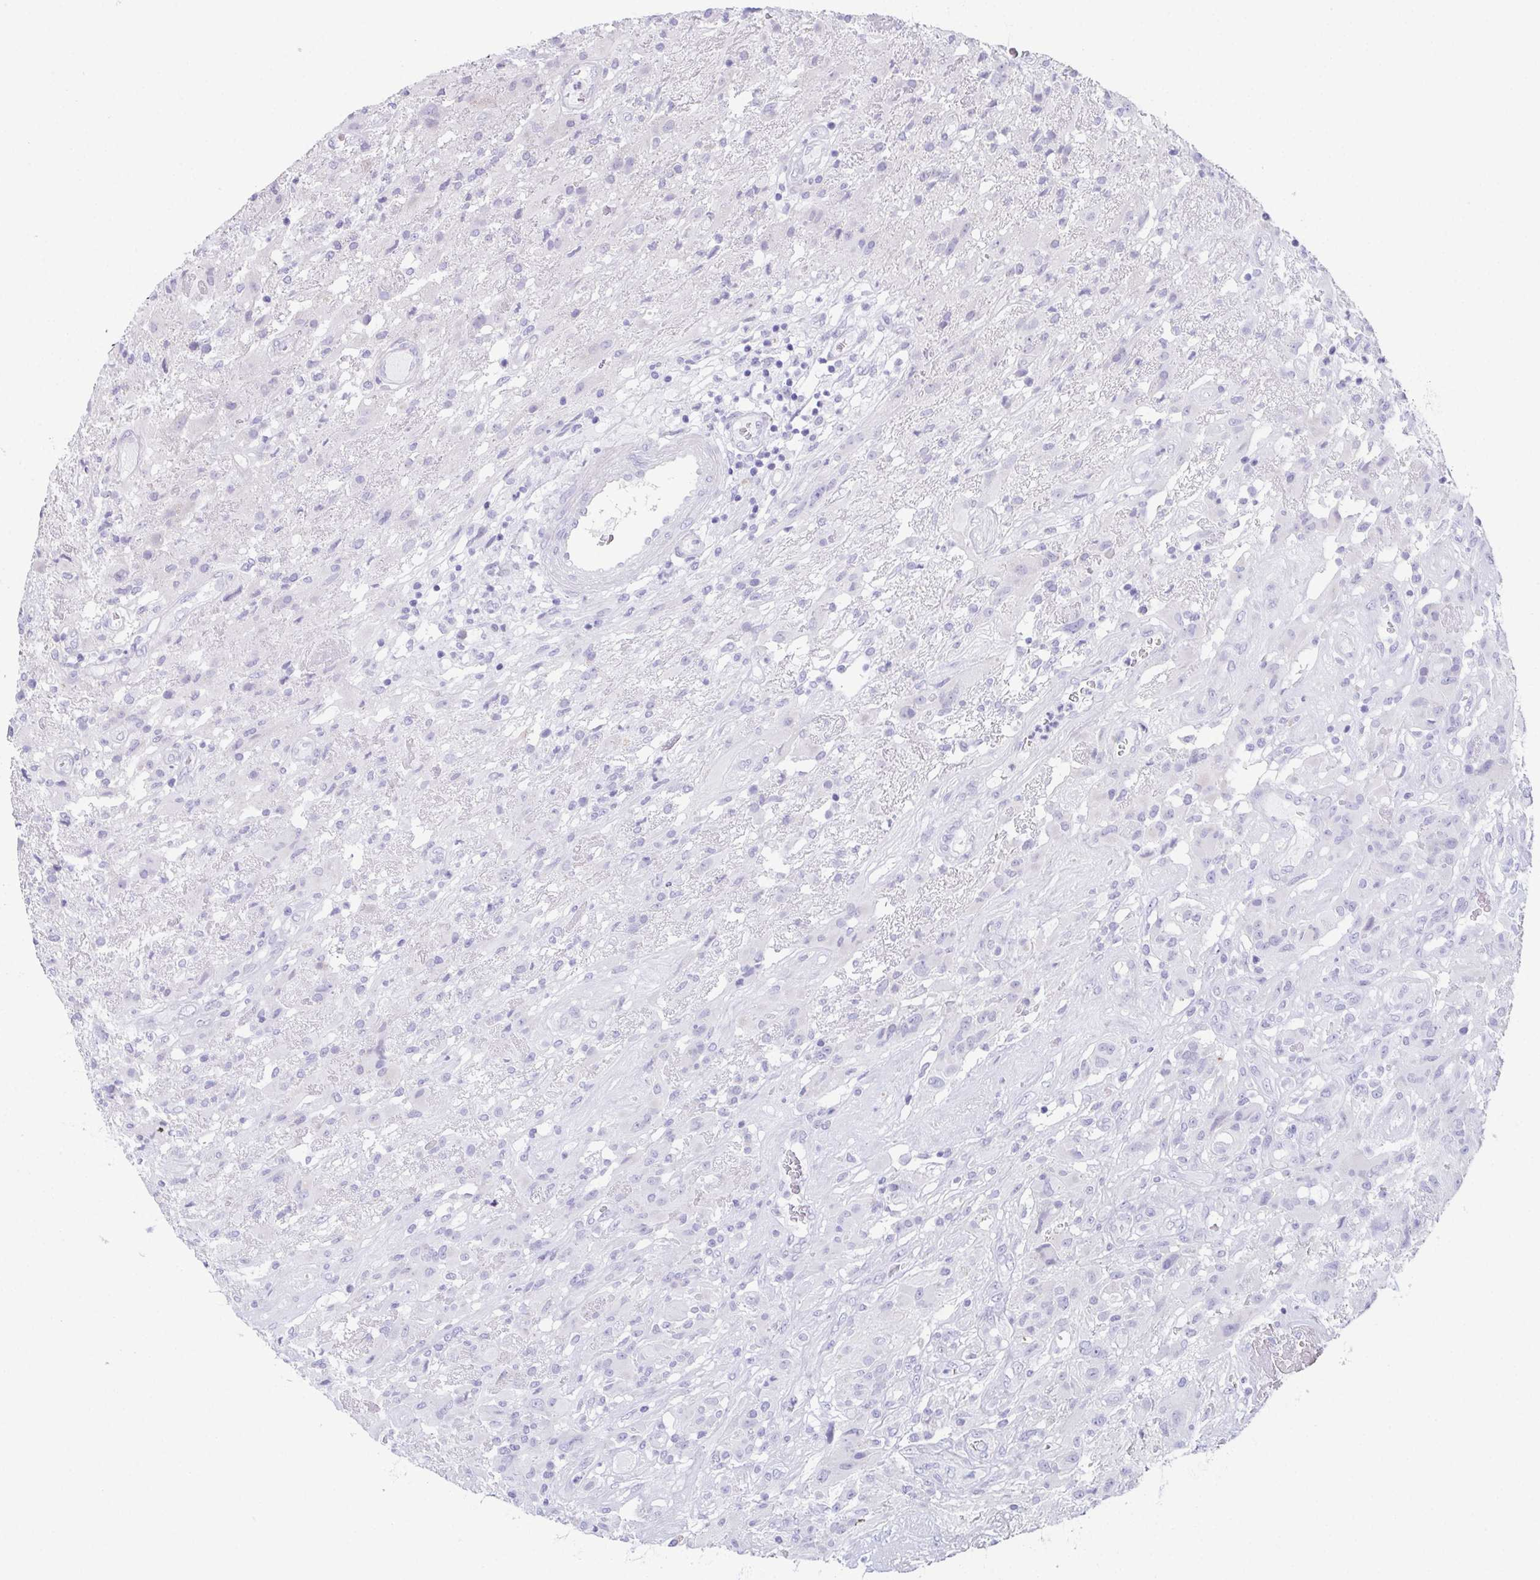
{"staining": {"intensity": "negative", "quantity": "none", "location": "none"}, "tissue": "glioma", "cell_type": "Tumor cells", "image_type": "cancer", "snomed": [{"axis": "morphology", "description": "Glioma, malignant, High grade"}, {"axis": "topography", "description": "Brain"}], "caption": "This is an immunohistochemistry (IHC) image of high-grade glioma (malignant). There is no positivity in tumor cells.", "gene": "TEX19", "patient": {"sex": "male", "age": 46}}